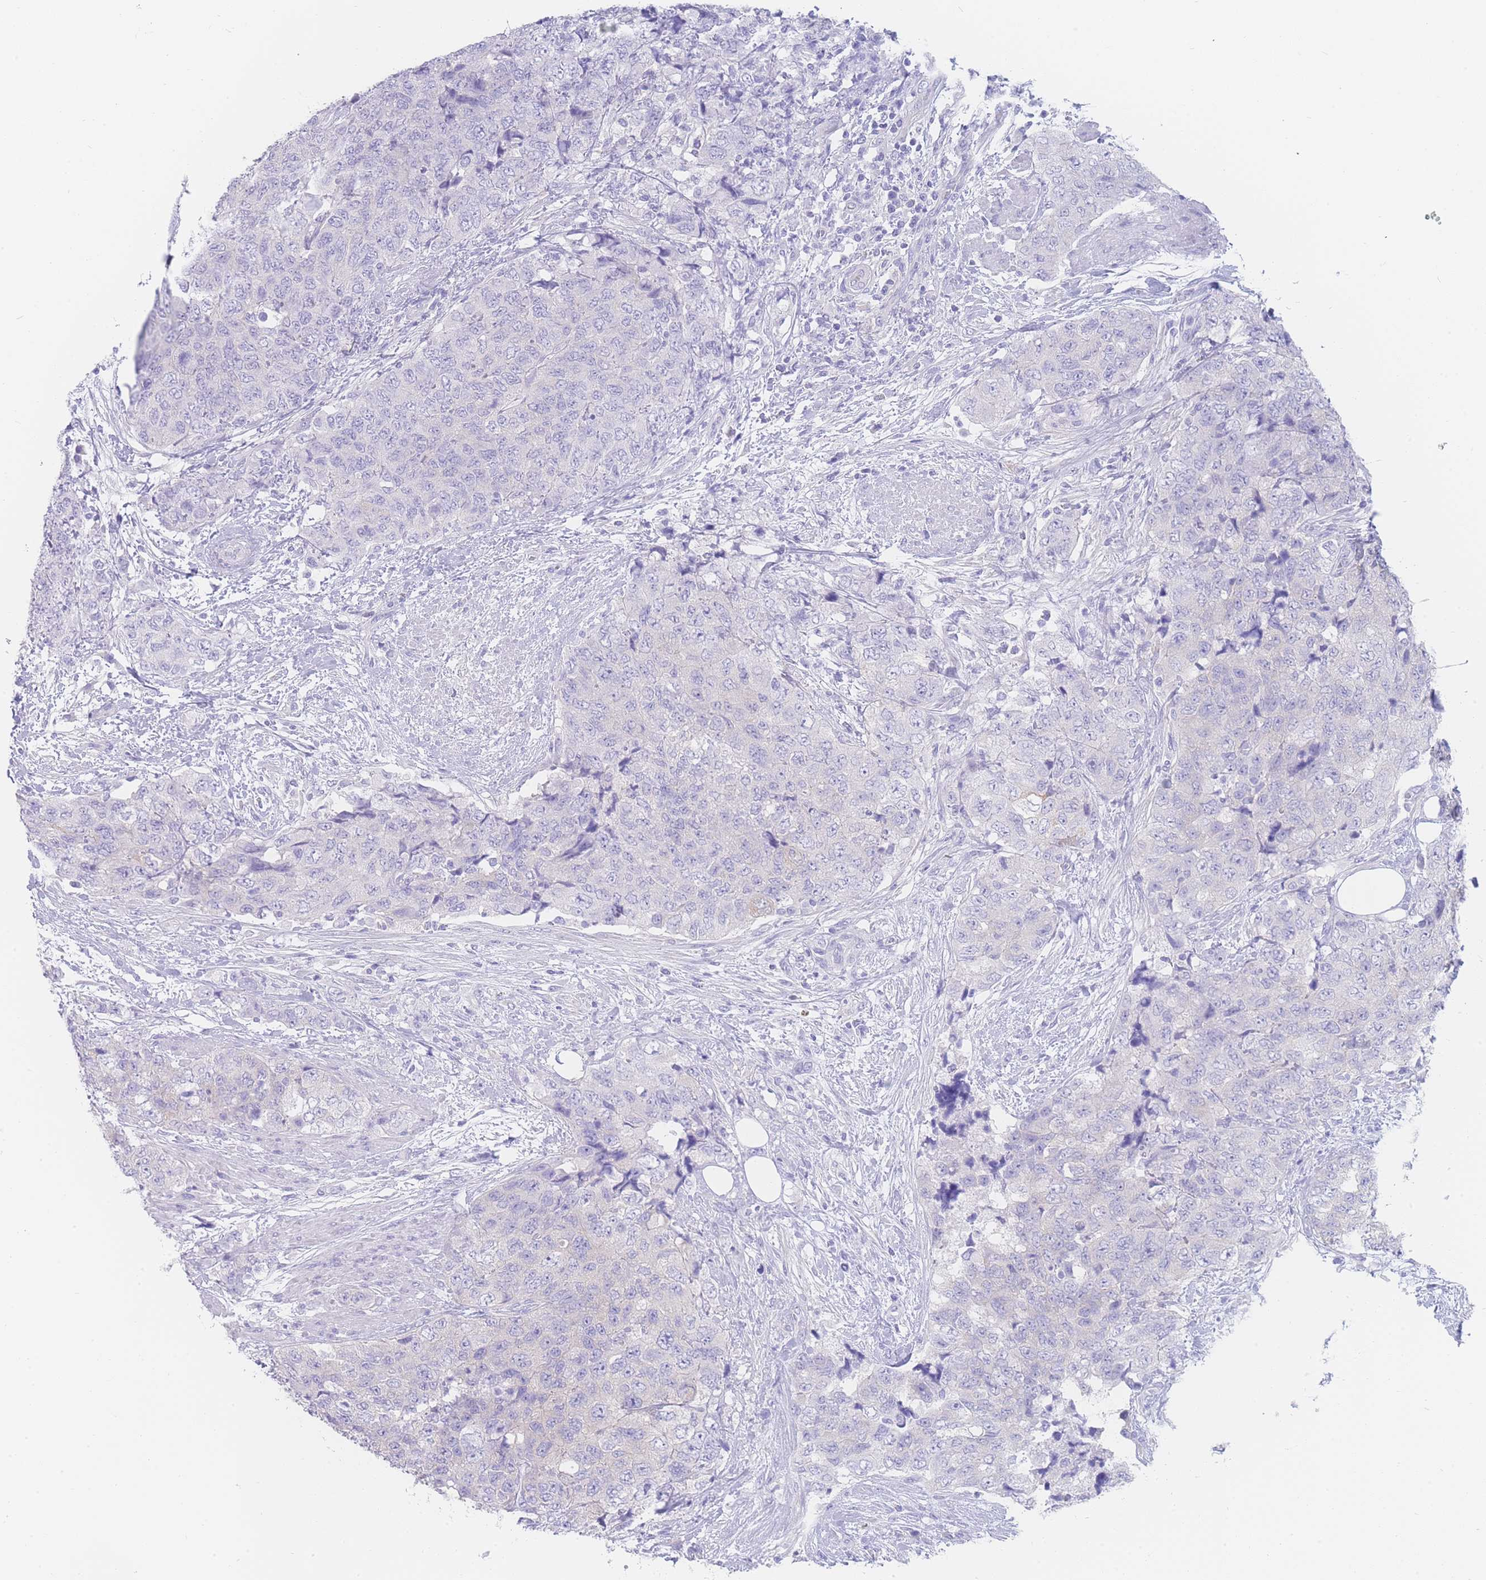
{"staining": {"intensity": "negative", "quantity": "none", "location": "none"}, "tissue": "urothelial cancer", "cell_type": "Tumor cells", "image_type": "cancer", "snomed": [{"axis": "morphology", "description": "Urothelial carcinoma, High grade"}, {"axis": "topography", "description": "Urinary bladder"}], "caption": "DAB (3,3'-diaminobenzidine) immunohistochemical staining of urothelial carcinoma (high-grade) shows no significant staining in tumor cells.", "gene": "LZTFL1", "patient": {"sex": "female", "age": 78}}